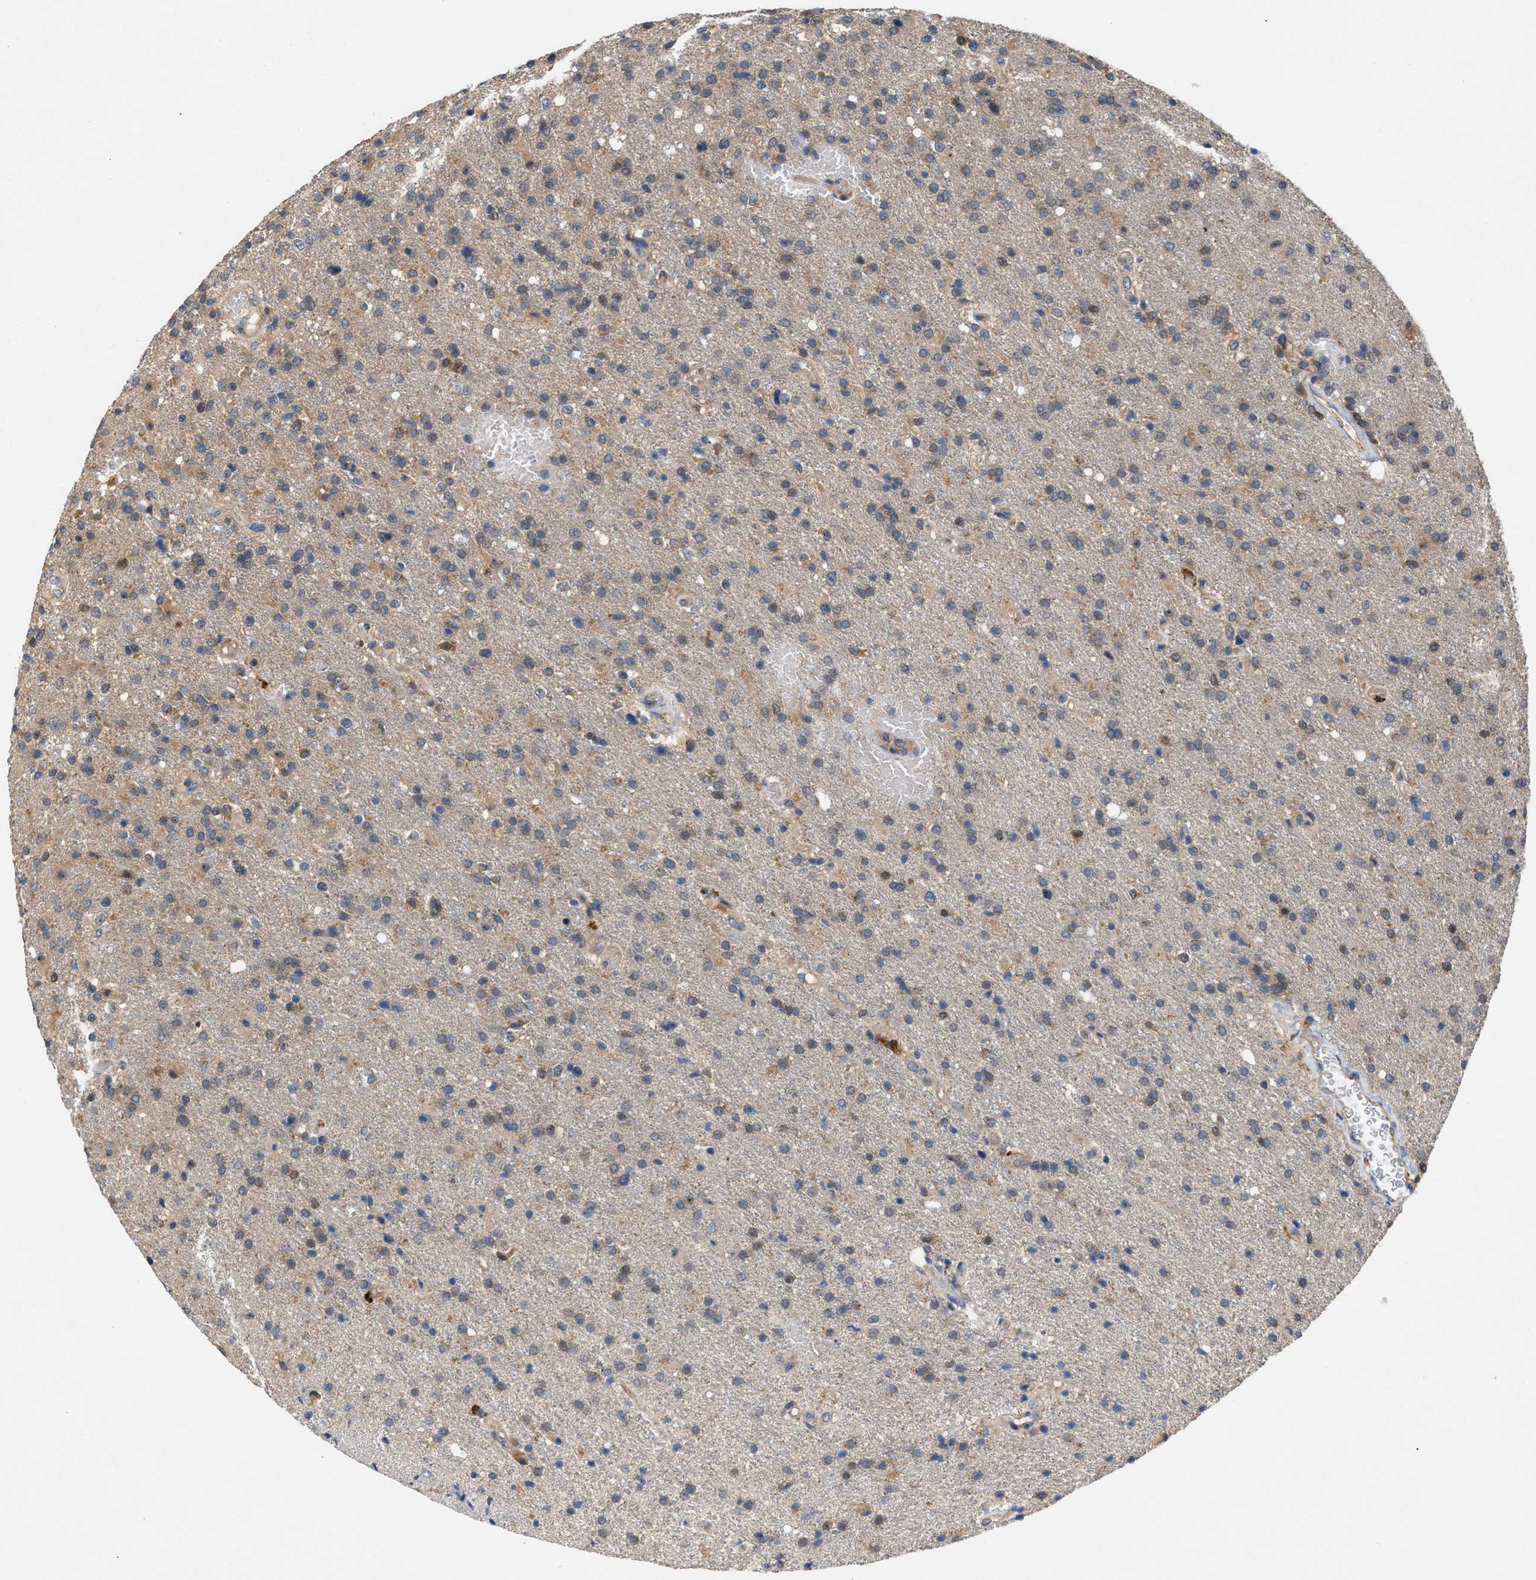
{"staining": {"intensity": "weak", "quantity": "25%-75%", "location": "cytoplasmic/membranous"}, "tissue": "glioma", "cell_type": "Tumor cells", "image_type": "cancer", "snomed": [{"axis": "morphology", "description": "Glioma, malignant, High grade"}, {"axis": "topography", "description": "Brain"}], "caption": "An image of human malignant glioma (high-grade) stained for a protein shows weak cytoplasmic/membranous brown staining in tumor cells.", "gene": "GLOD4", "patient": {"sex": "male", "age": 72}}